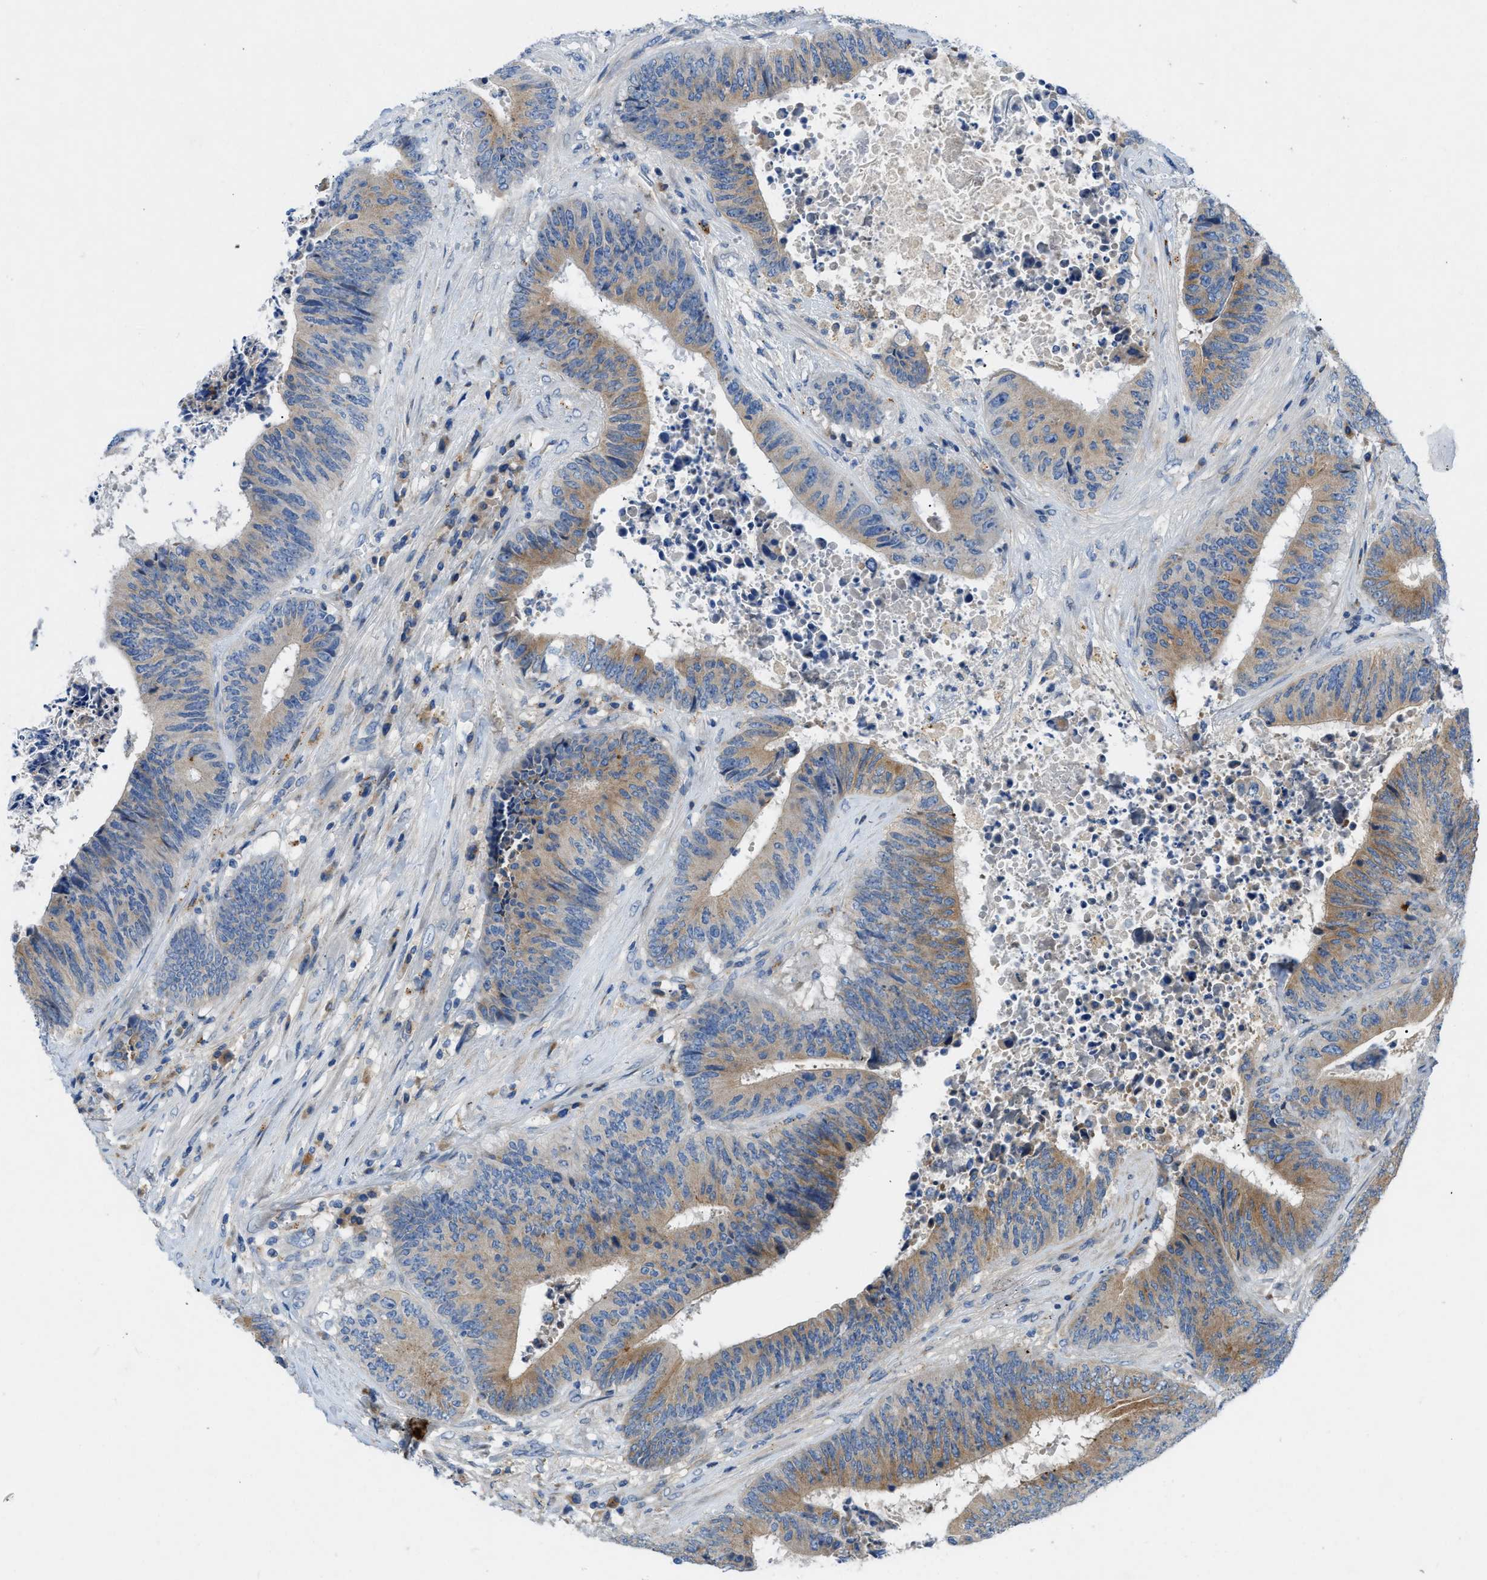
{"staining": {"intensity": "moderate", "quantity": ">75%", "location": "cytoplasmic/membranous"}, "tissue": "colorectal cancer", "cell_type": "Tumor cells", "image_type": "cancer", "snomed": [{"axis": "morphology", "description": "Adenocarcinoma, NOS"}, {"axis": "topography", "description": "Rectum"}], "caption": "Colorectal cancer stained with a protein marker exhibits moderate staining in tumor cells.", "gene": "TMEM248", "patient": {"sex": "male", "age": 72}}